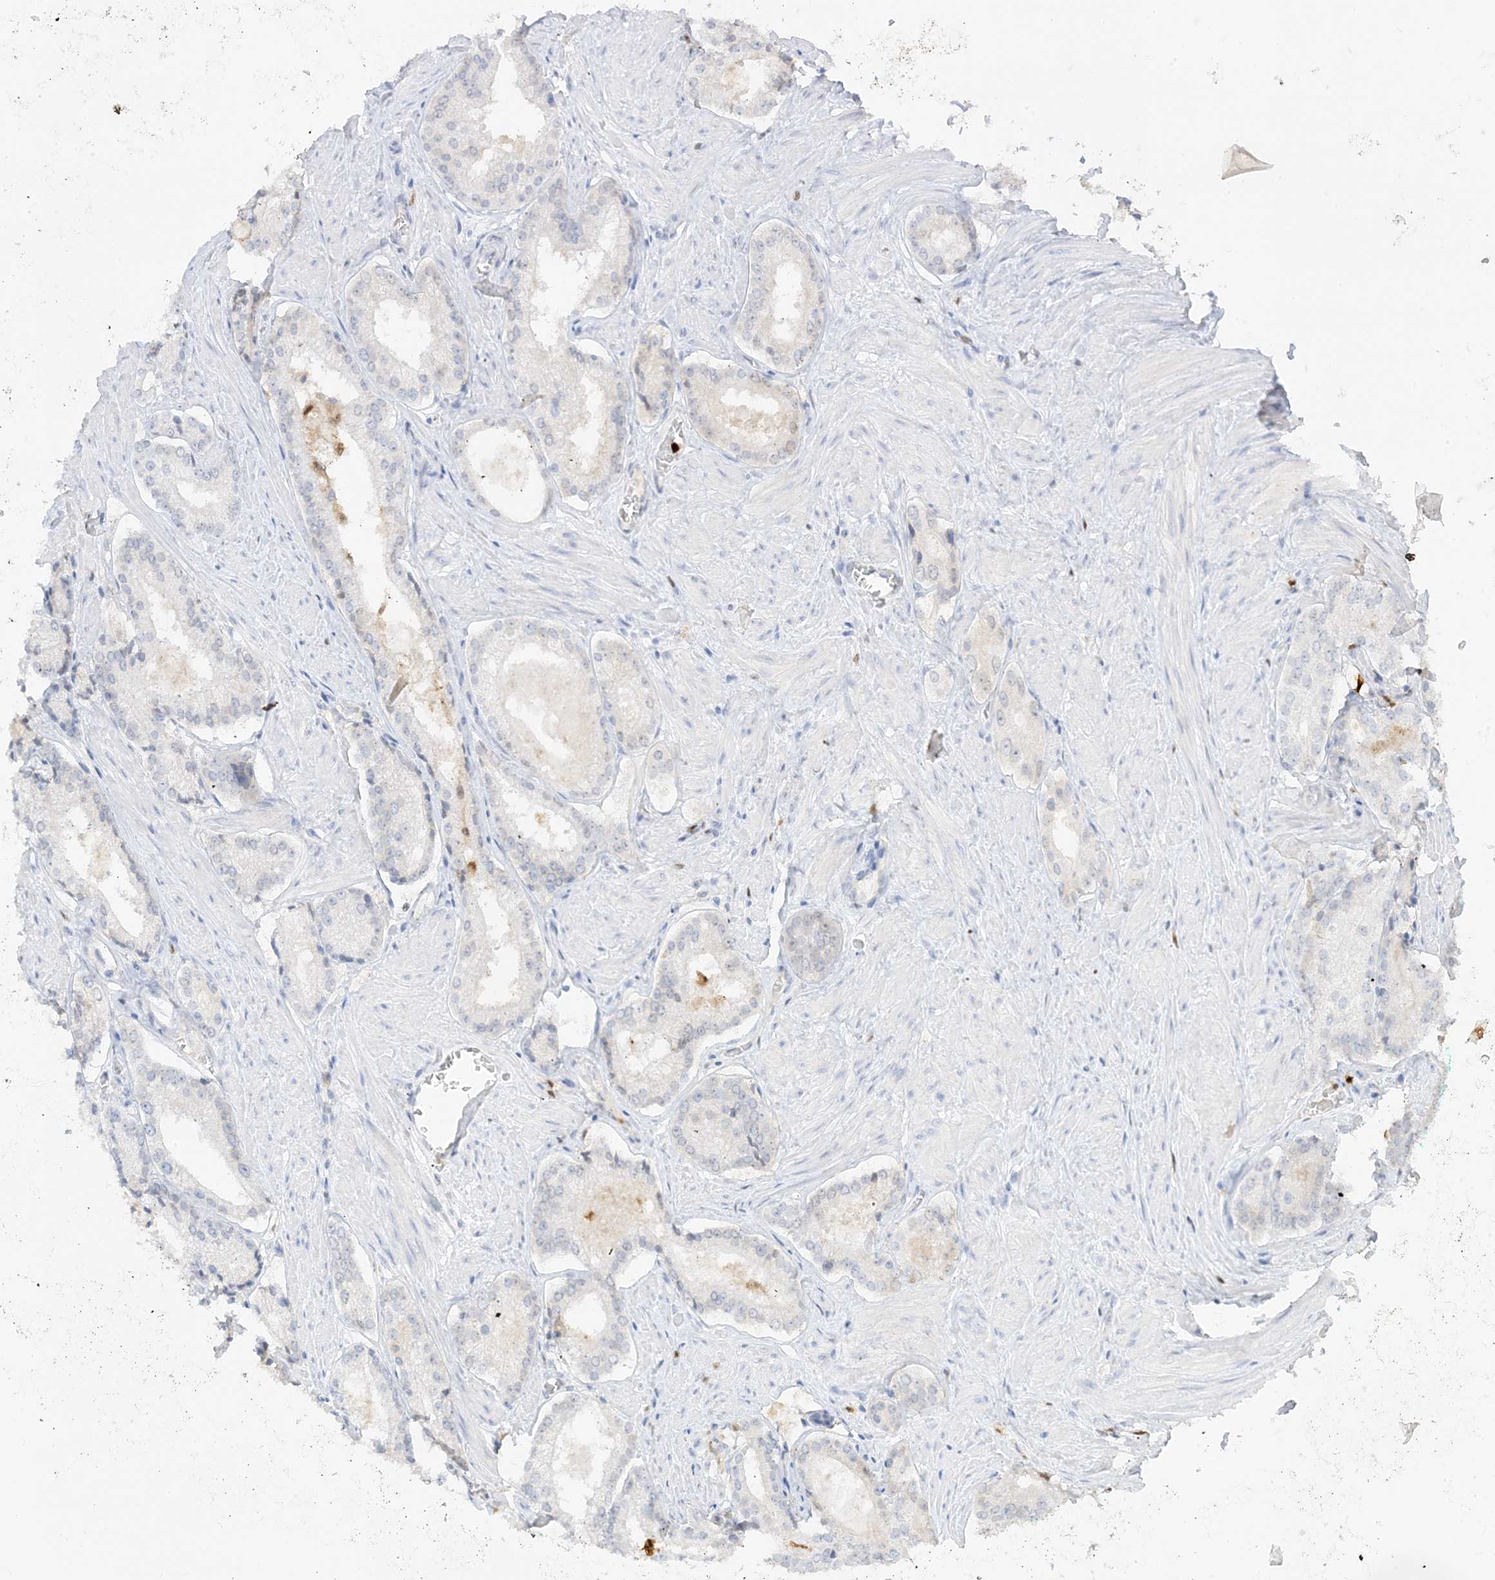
{"staining": {"intensity": "negative", "quantity": "none", "location": "none"}, "tissue": "prostate cancer", "cell_type": "Tumor cells", "image_type": "cancer", "snomed": [{"axis": "morphology", "description": "Adenocarcinoma, Low grade"}, {"axis": "topography", "description": "Prostate"}], "caption": "Prostate cancer (low-grade adenocarcinoma) was stained to show a protein in brown. There is no significant expression in tumor cells.", "gene": "GCA", "patient": {"sex": "male", "age": 54}}